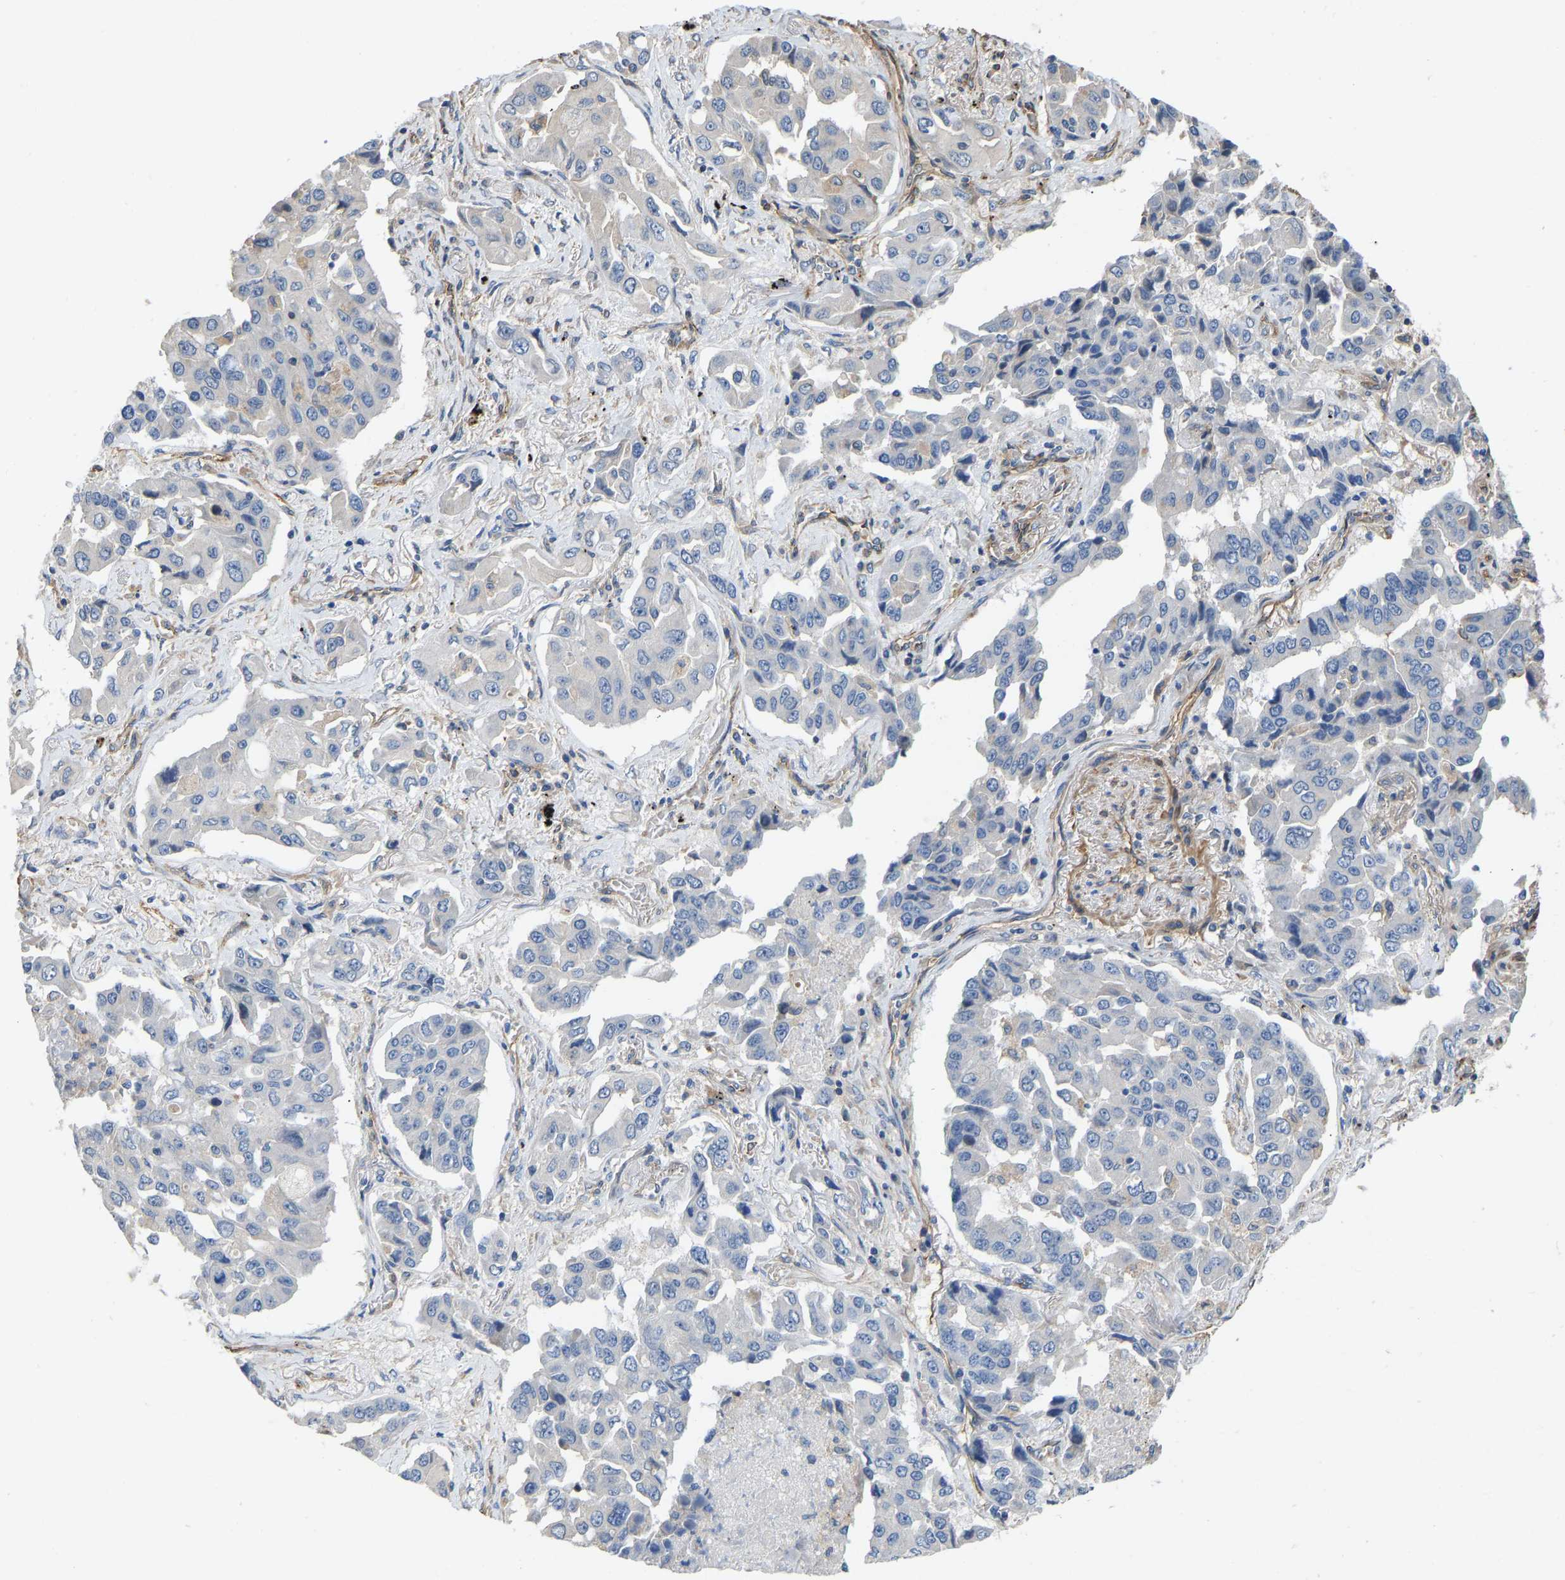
{"staining": {"intensity": "negative", "quantity": "none", "location": "none"}, "tissue": "lung cancer", "cell_type": "Tumor cells", "image_type": "cancer", "snomed": [{"axis": "morphology", "description": "Adenocarcinoma, NOS"}, {"axis": "topography", "description": "Lung"}], "caption": "Human lung adenocarcinoma stained for a protein using immunohistochemistry (IHC) displays no expression in tumor cells.", "gene": "ELMO2", "patient": {"sex": "female", "age": 65}}